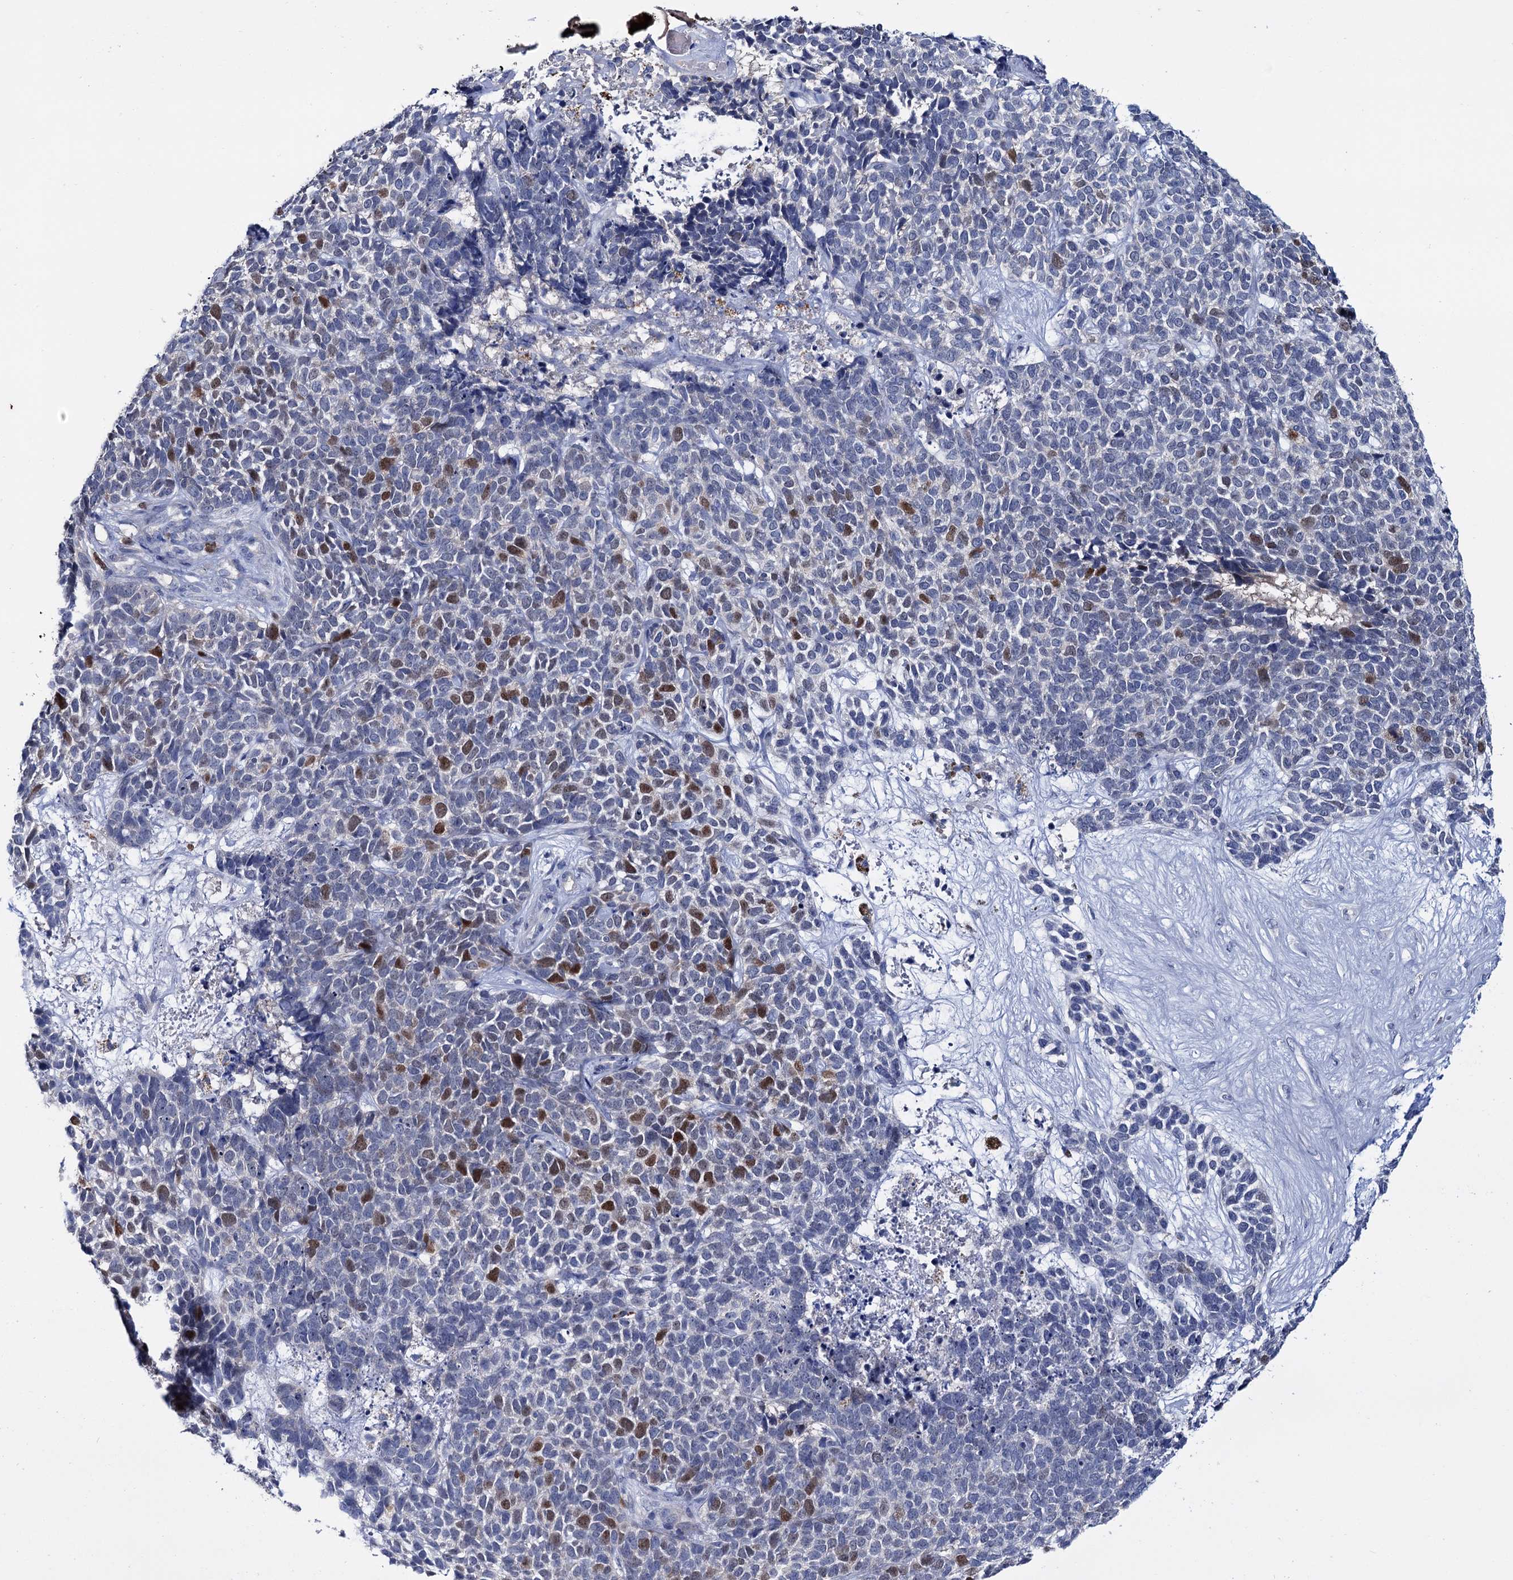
{"staining": {"intensity": "moderate", "quantity": "<25%", "location": "nuclear"}, "tissue": "skin cancer", "cell_type": "Tumor cells", "image_type": "cancer", "snomed": [{"axis": "morphology", "description": "Basal cell carcinoma"}, {"axis": "topography", "description": "Skin"}], "caption": "Immunohistochemical staining of human skin cancer shows moderate nuclear protein staining in about <25% of tumor cells.", "gene": "FAM111B", "patient": {"sex": "female", "age": 84}}